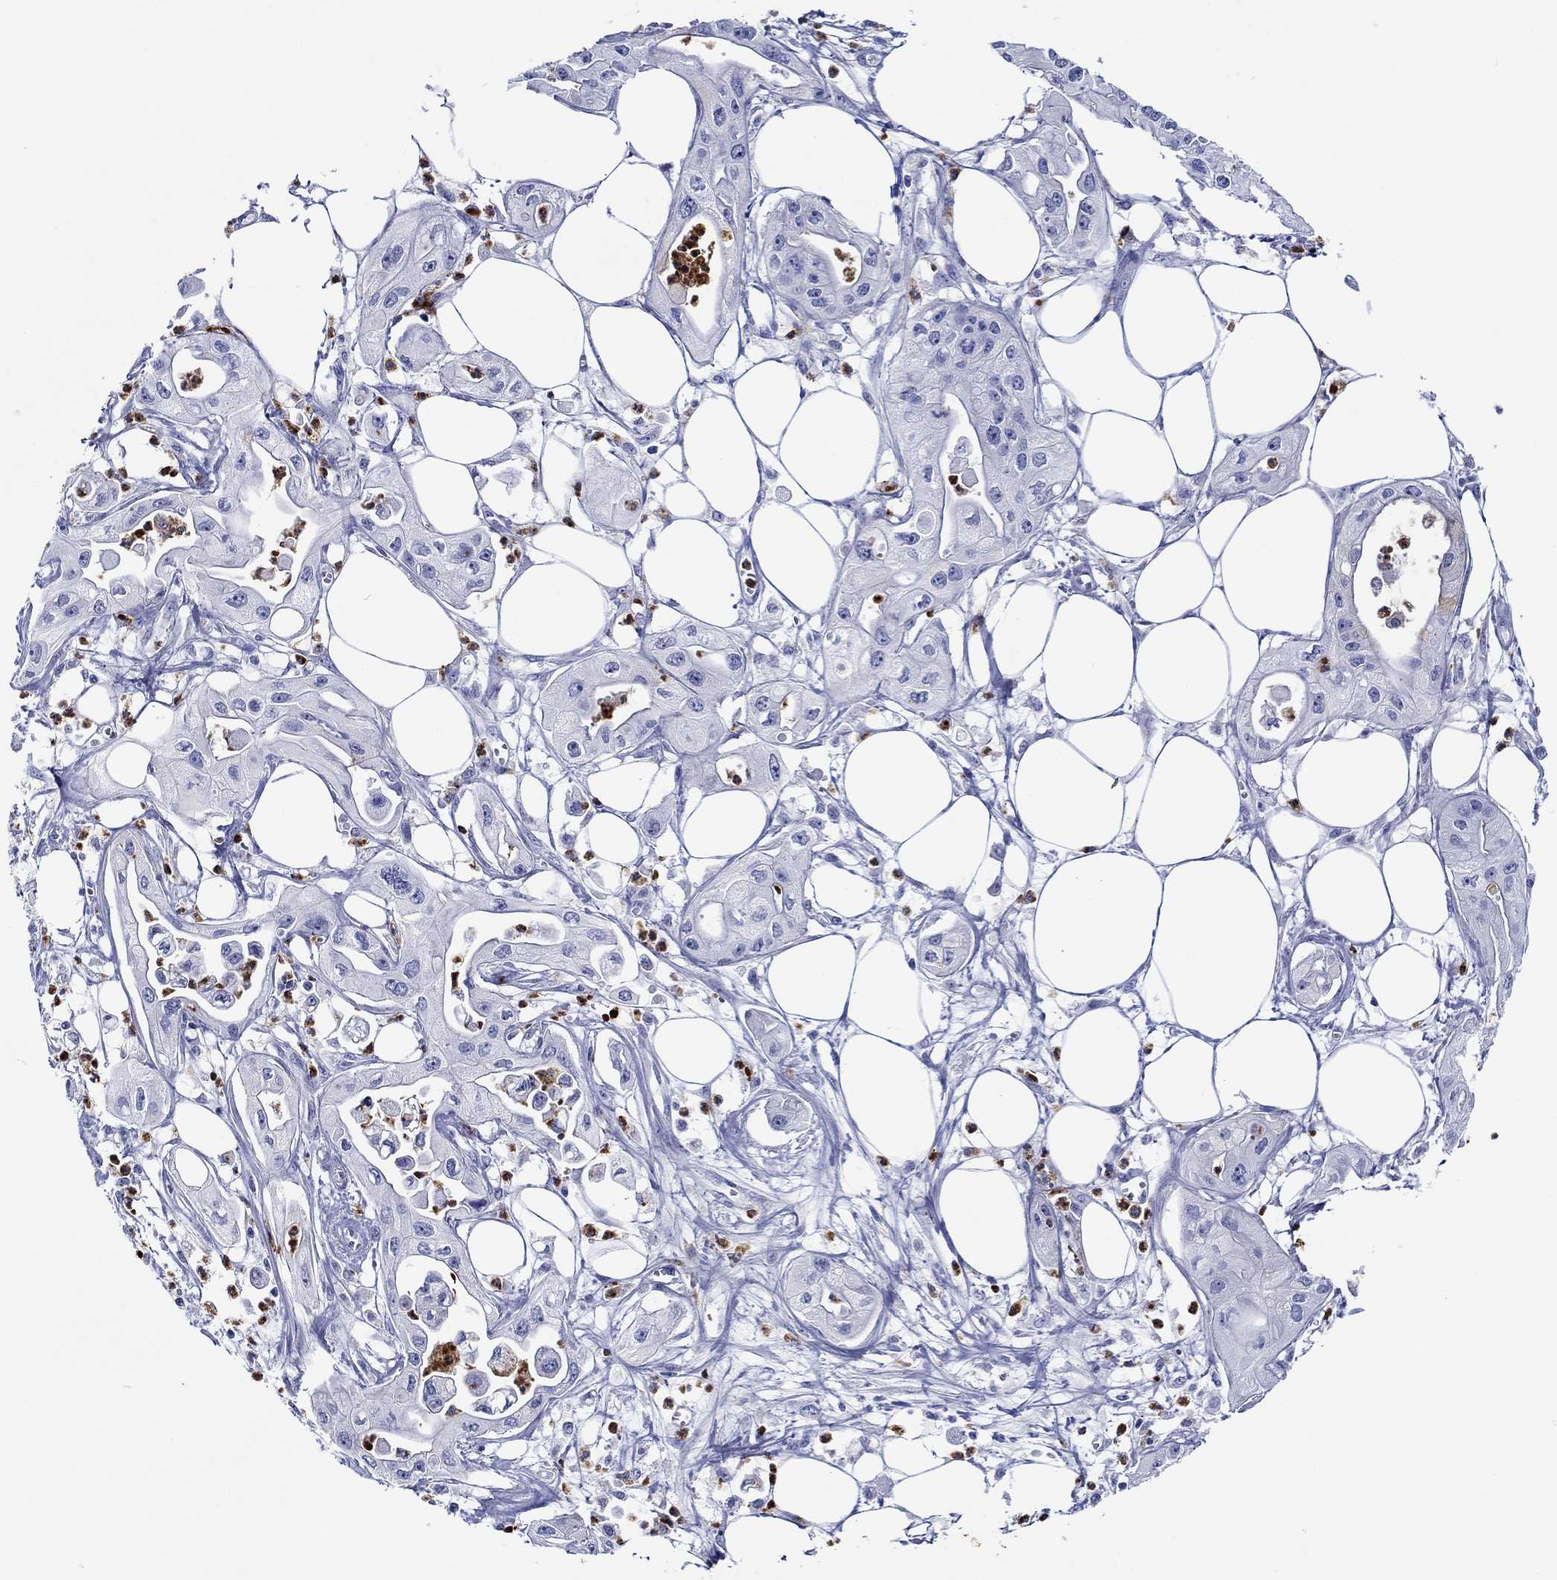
{"staining": {"intensity": "negative", "quantity": "none", "location": "none"}, "tissue": "pancreatic cancer", "cell_type": "Tumor cells", "image_type": "cancer", "snomed": [{"axis": "morphology", "description": "Adenocarcinoma, NOS"}, {"axis": "topography", "description": "Pancreas"}], "caption": "This image is of adenocarcinoma (pancreatic) stained with IHC to label a protein in brown with the nuclei are counter-stained blue. There is no positivity in tumor cells. (DAB IHC with hematoxylin counter stain).", "gene": "EPX", "patient": {"sex": "male", "age": 70}}